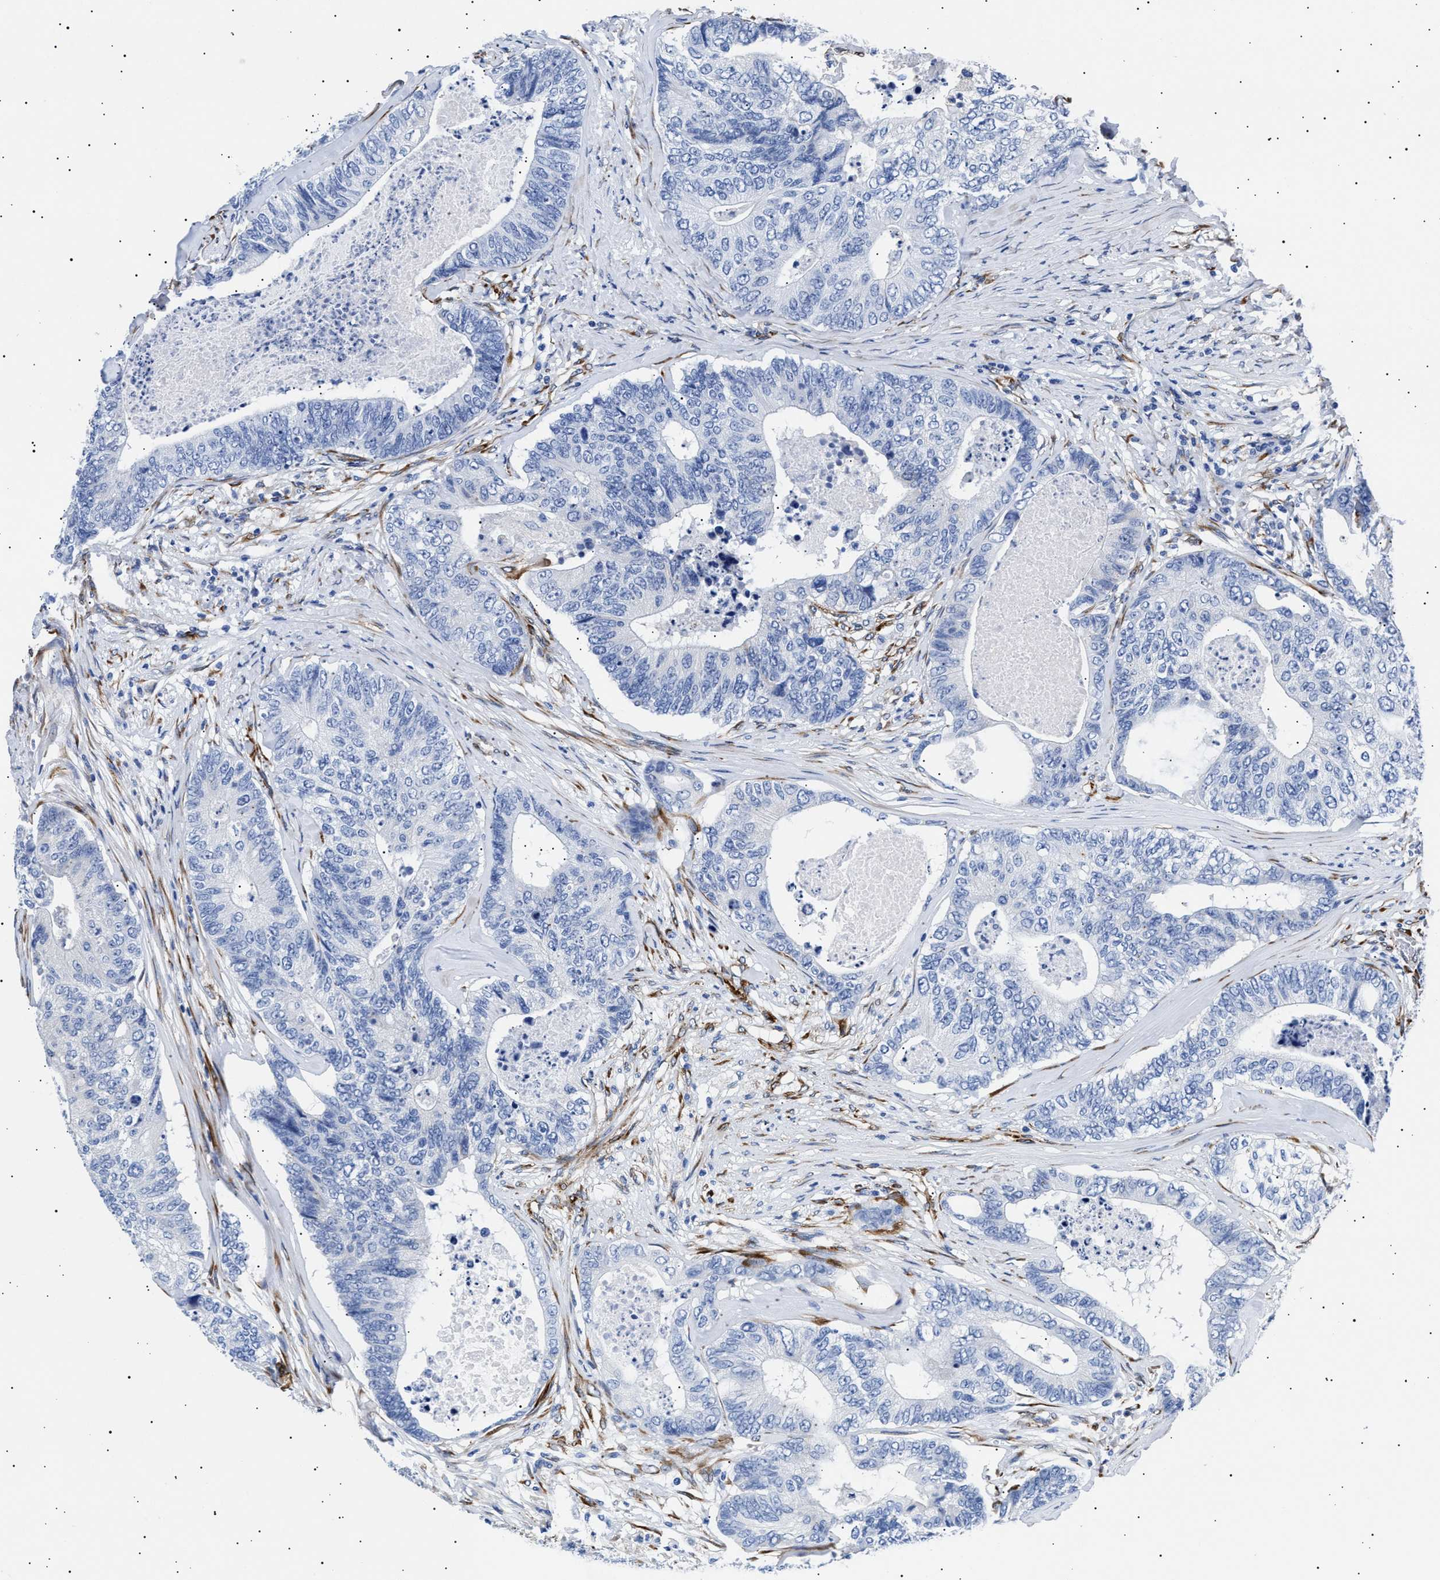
{"staining": {"intensity": "negative", "quantity": "none", "location": "none"}, "tissue": "colorectal cancer", "cell_type": "Tumor cells", "image_type": "cancer", "snomed": [{"axis": "morphology", "description": "Adenocarcinoma, NOS"}, {"axis": "topography", "description": "Colon"}], "caption": "Micrograph shows no protein positivity in tumor cells of colorectal adenocarcinoma tissue. (Stains: DAB immunohistochemistry with hematoxylin counter stain, Microscopy: brightfield microscopy at high magnification).", "gene": "HEMGN", "patient": {"sex": "female", "age": 67}}